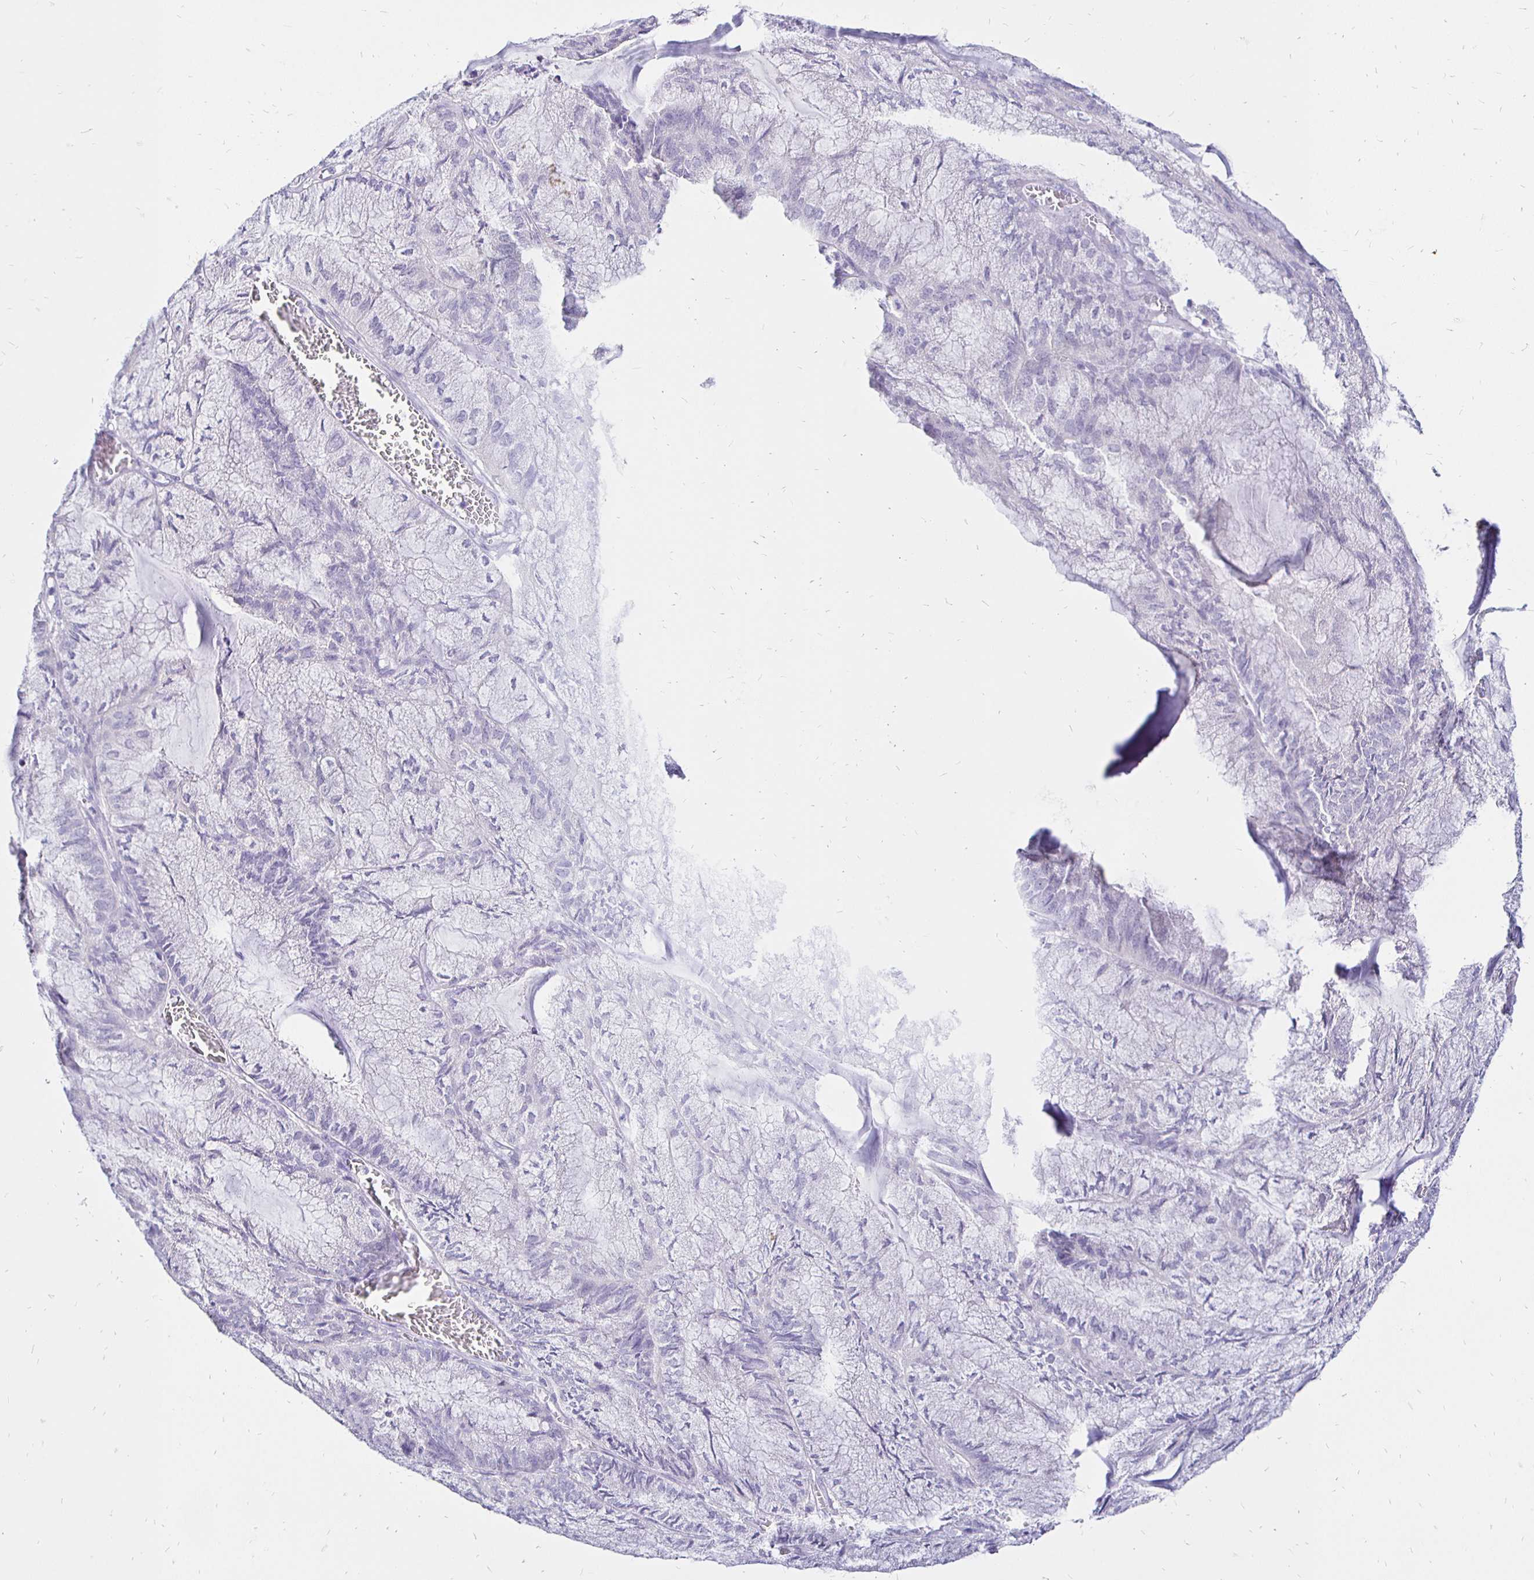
{"staining": {"intensity": "negative", "quantity": "none", "location": "none"}, "tissue": "endometrial cancer", "cell_type": "Tumor cells", "image_type": "cancer", "snomed": [{"axis": "morphology", "description": "Carcinoma, NOS"}, {"axis": "topography", "description": "Endometrium"}], "caption": "Tumor cells are negative for protein expression in human endometrial cancer (carcinoma).", "gene": "IRGC", "patient": {"sex": "female", "age": 62}}